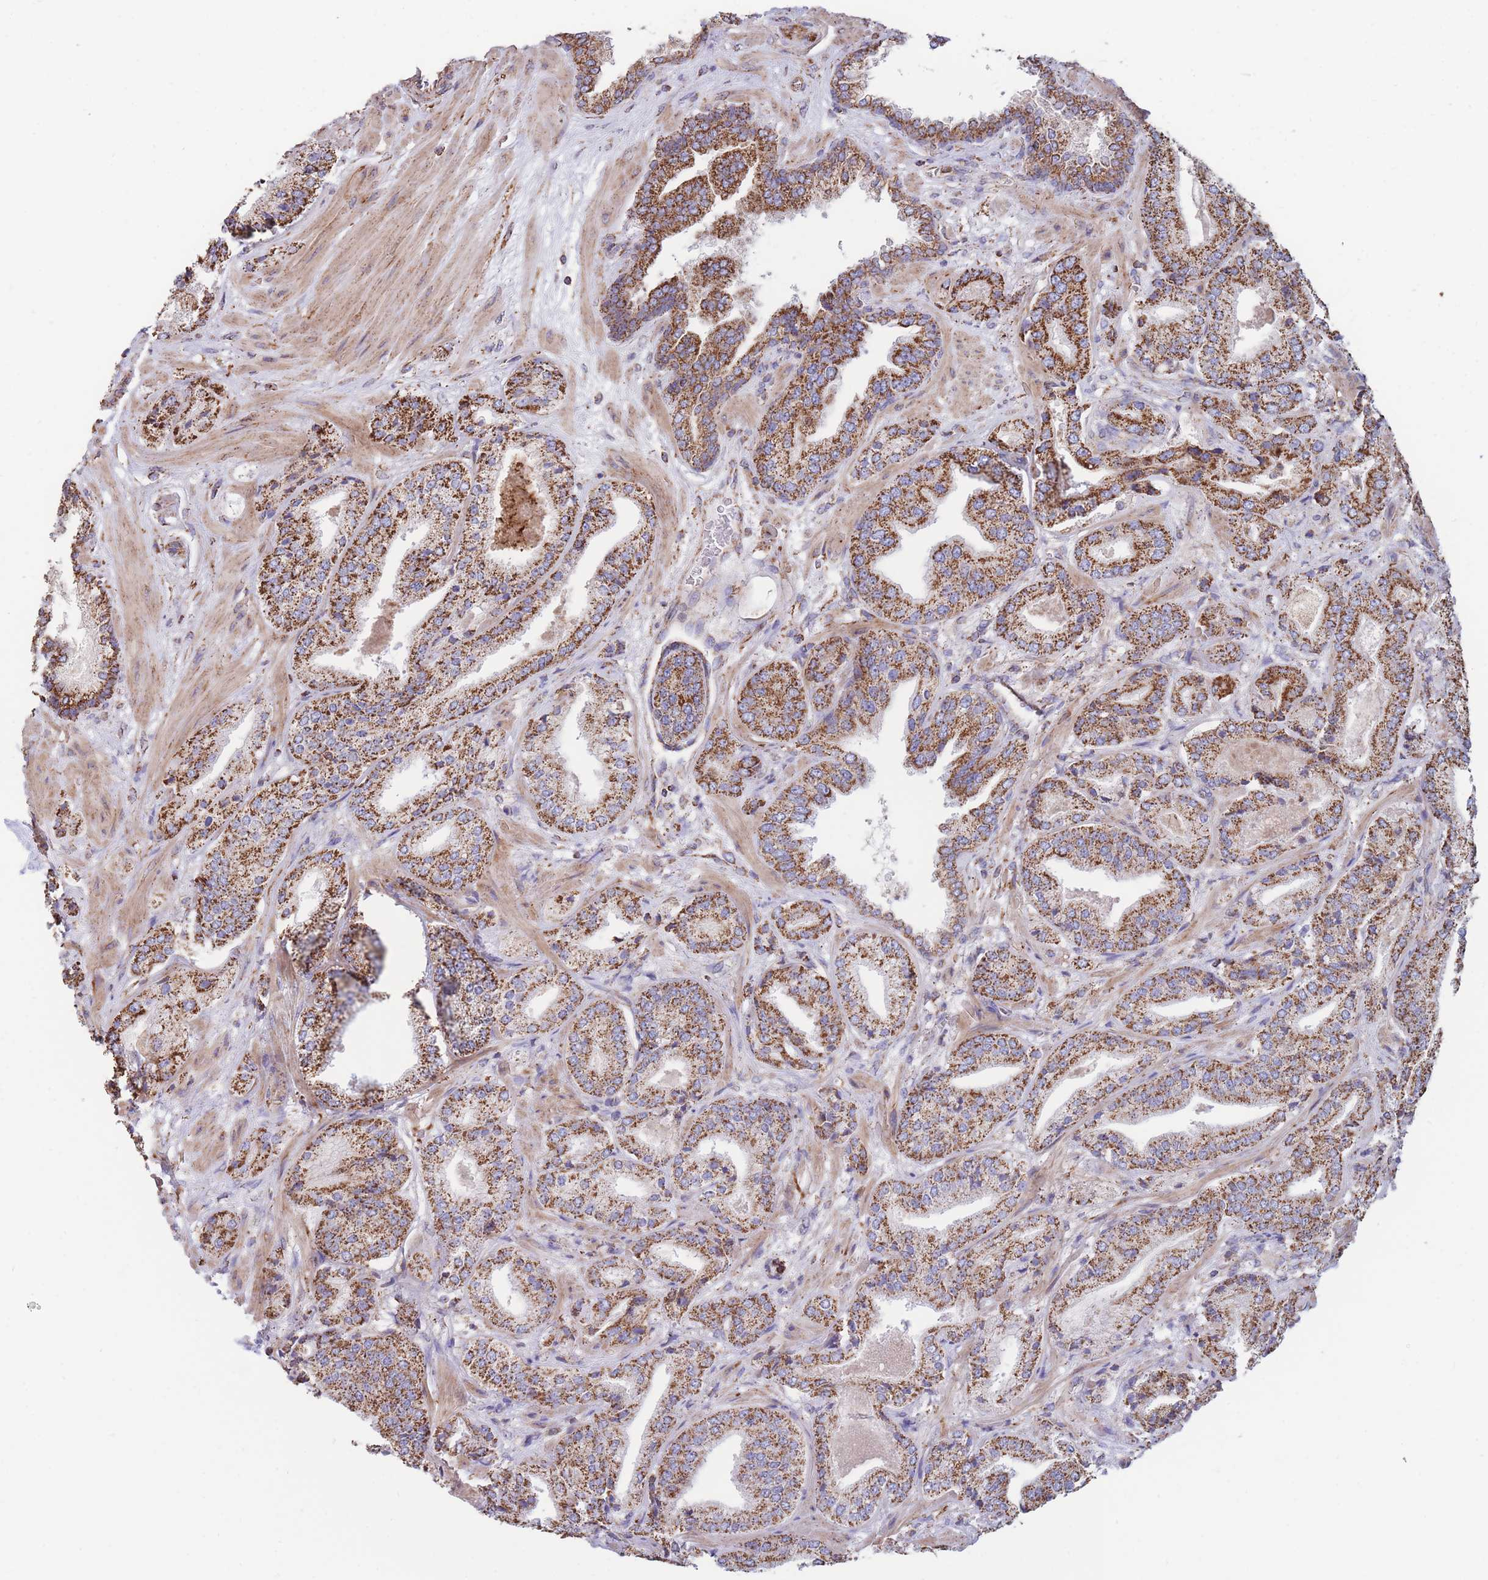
{"staining": {"intensity": "strong", "quantity": ">75%", "location": "cytoplasmic/membranous"}, "tissue": "prostate cancer", "cell_type": "Tumor cells", "image_type": "cancer", "snomed": [{"axis": "morphology", "description": "Adenocarcinoma, High grade"}, {"axis": "topography", "description": "Prostate"}], "caption": "IHC histopathology image of neoplastic tissue: human adenocarcinoma (high-grade) (prostate) stained using immunohistochemistry (IHC) exhibits high levels of strong protein expression localized specifically in the cytoplasmic/membranous of tumor cells, appearing as a cytoplasmic/membranous brown color.", "gene": "FKBP8", "patient": {"sex": "male", "age": 63}}